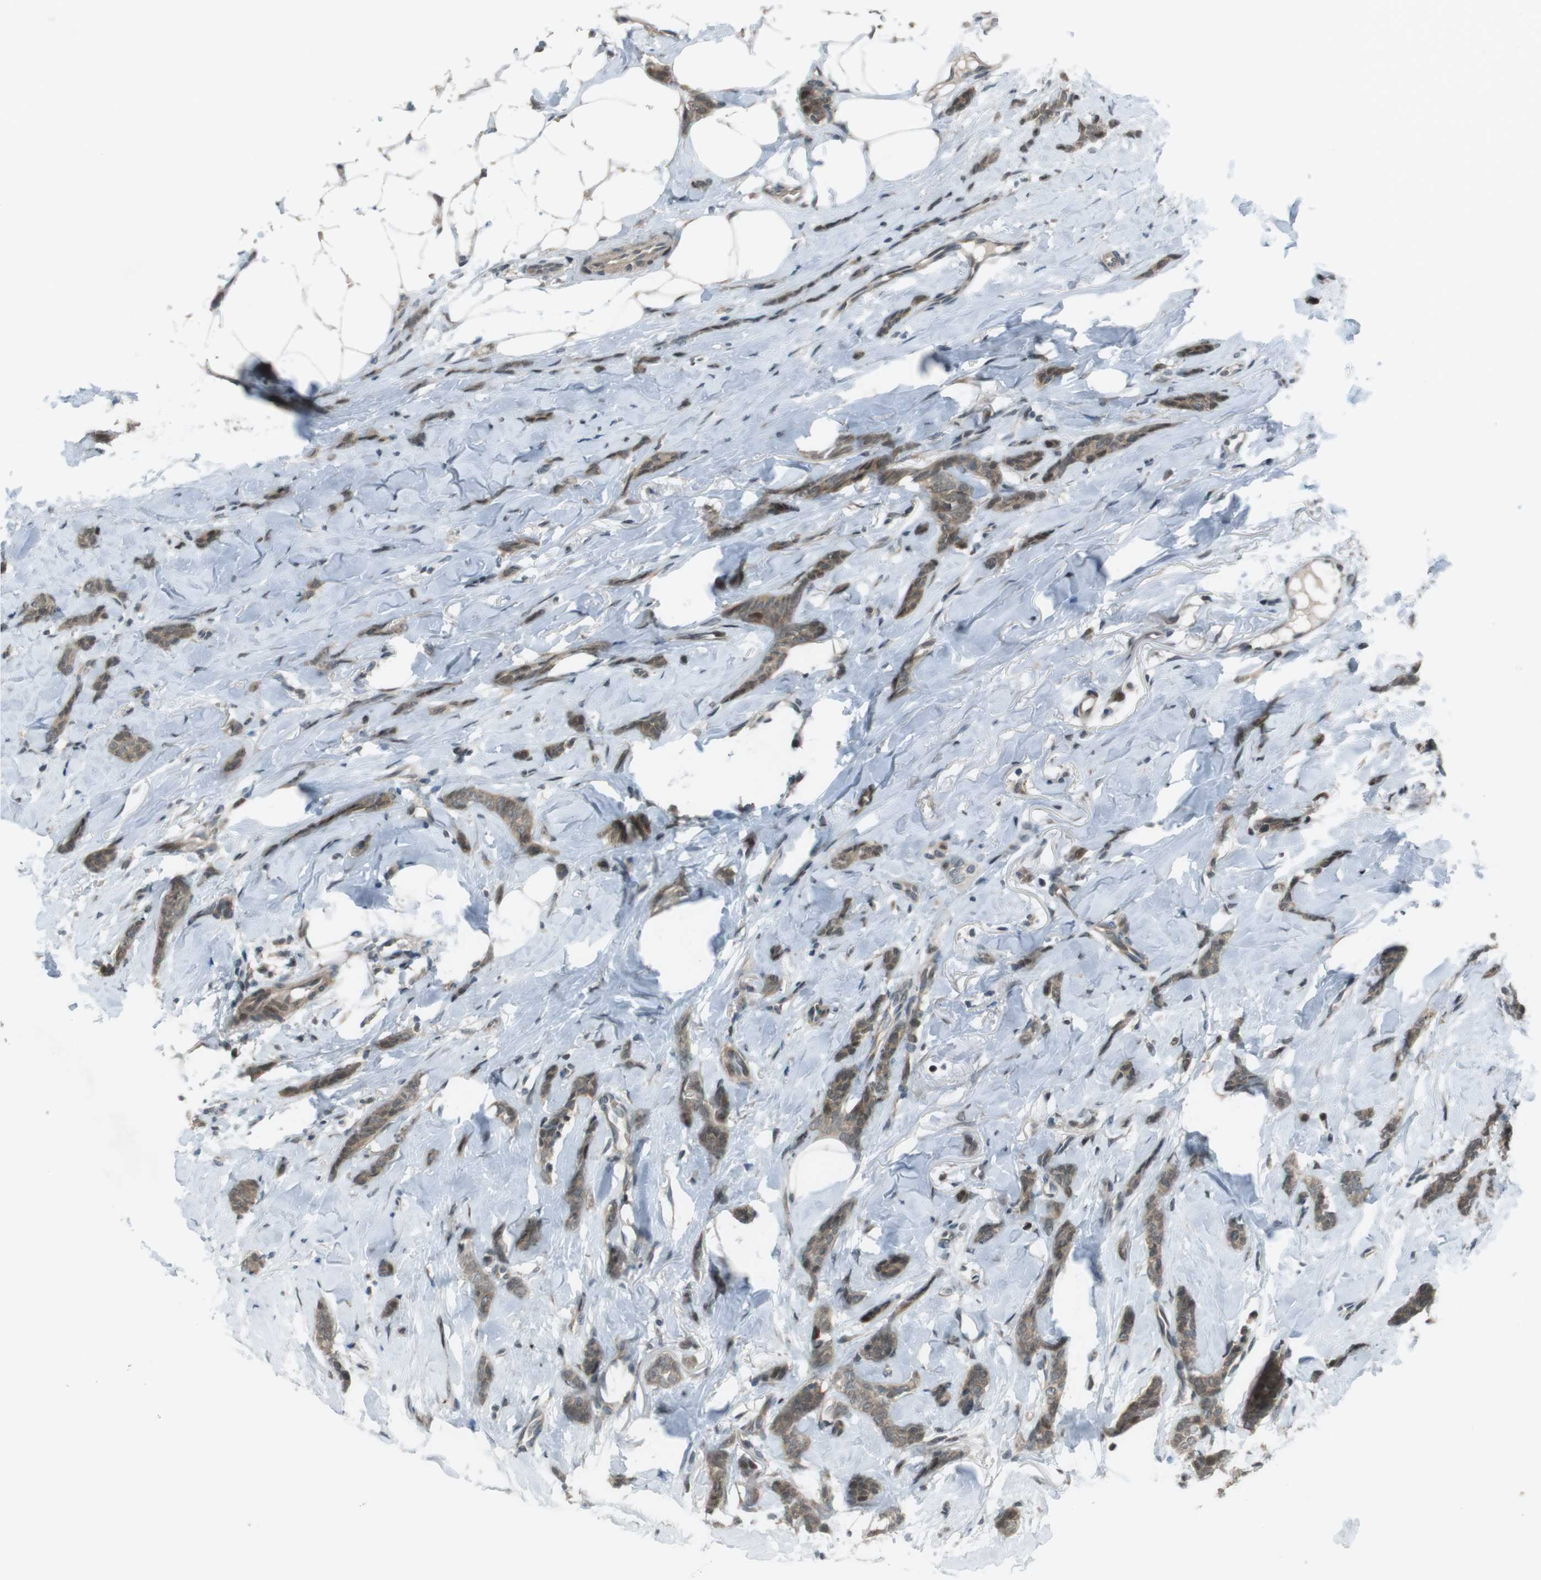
{"staining": {"intensity": "moderate", "quantity": ">75%", "location": "cytoplasmic/membranous,nuclear"}, "tissue": "breast cancer", "cell_type": "Tumor cells", "image_type": "cancer", "snomed": [{"axis": "morphology", "description": "Lobular carcinoma"}, {"axis": "topography", "description": "Skin"}, {"axis": "topography", "description": "Breast"}], "caption": "Moderate cytoplasmic/membranous and nuclear positivity for a protein is appreciated in about >75% of tumor cells of breast cancer using IHC.", "gene": "SLITRK5", "patient": {"sex": "female", "age": 46}}